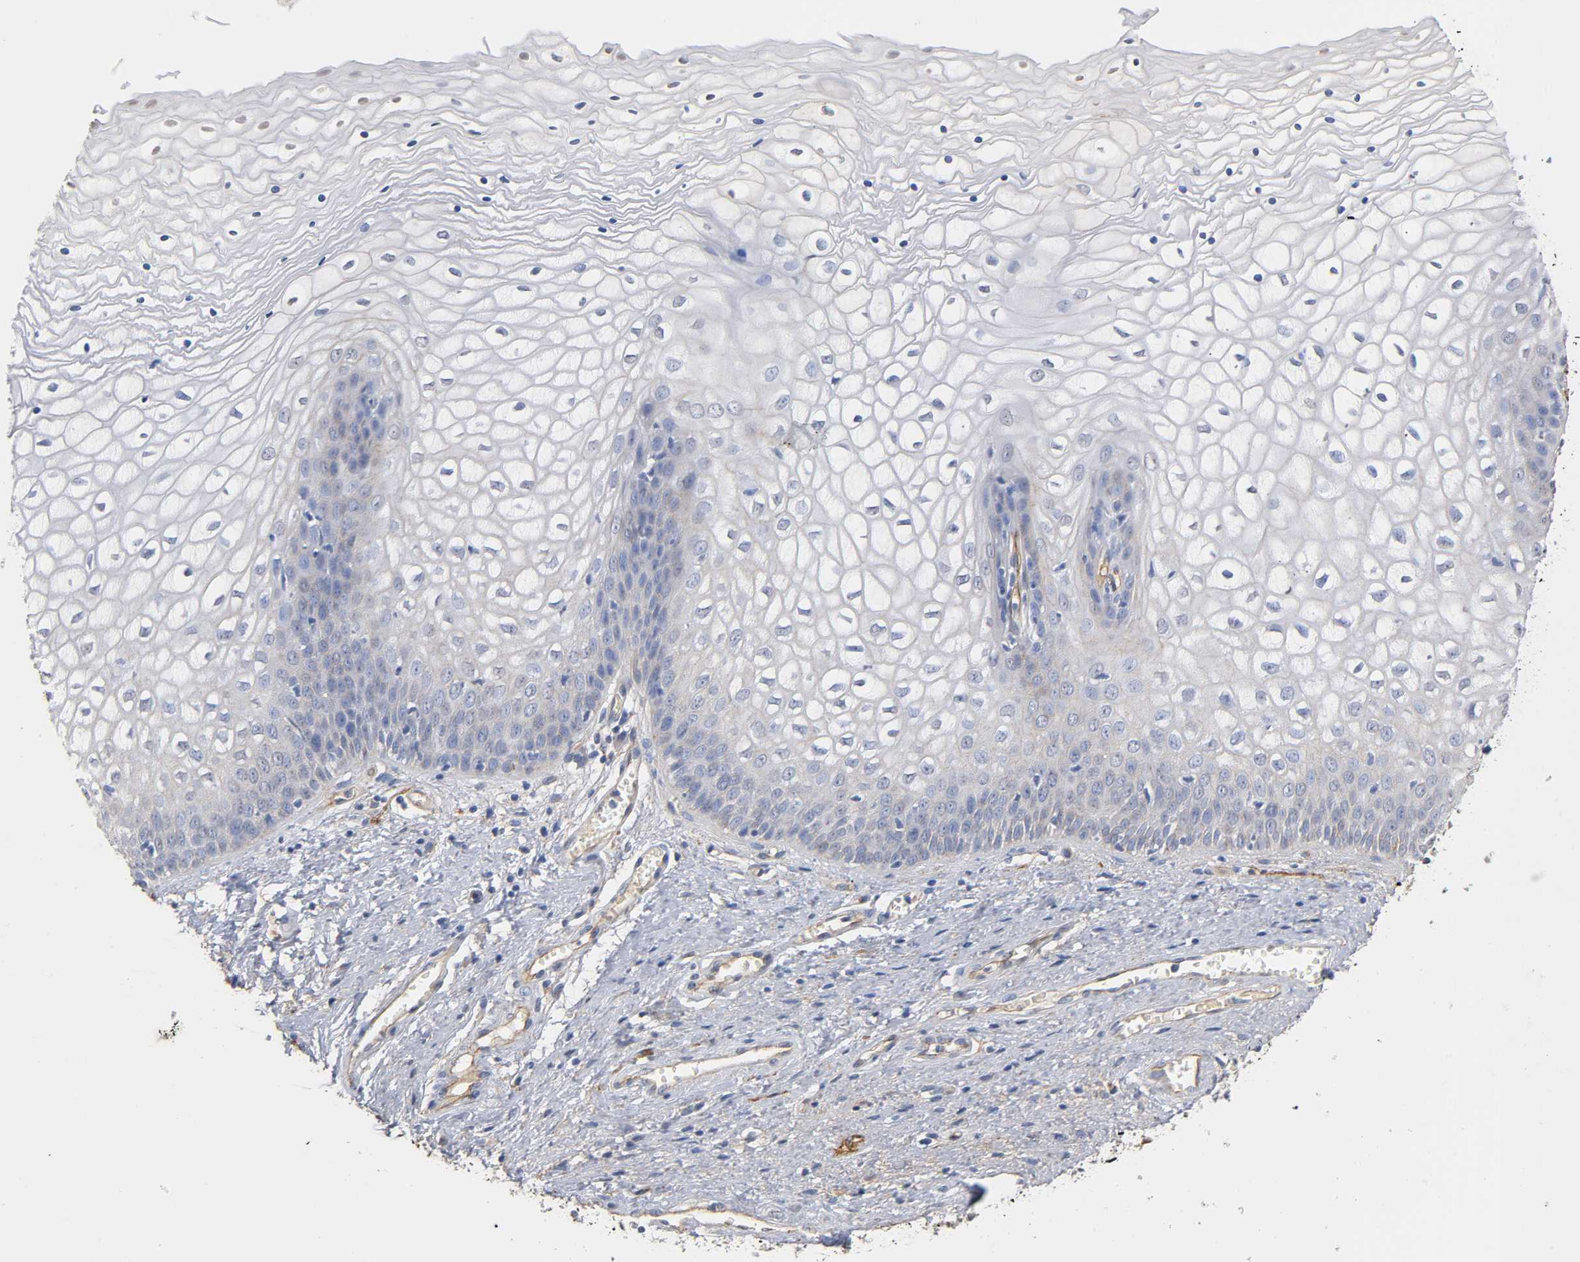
{"staining": {"intensity": "negative", "quantity": "none", "location": "none"}, "tissue": "vagina", "cell_type": "Squamous epithelial cells", "image_type": "normal", "snomed": [{"axis": "morphology", "description": "Normal tissue, NOS"}, {"axis": "topography", "description": "Vagina"}], "caption": "A micrograph of vagina stained for a protein demonstrates no brown staining in squamous epithelial cells. The staining is performed using DAB brown chromogen with nuclei counter-stained in using hematoxylin.", "gene": "SPTAN1", "patient": {"sex": "female", "age": 34}}